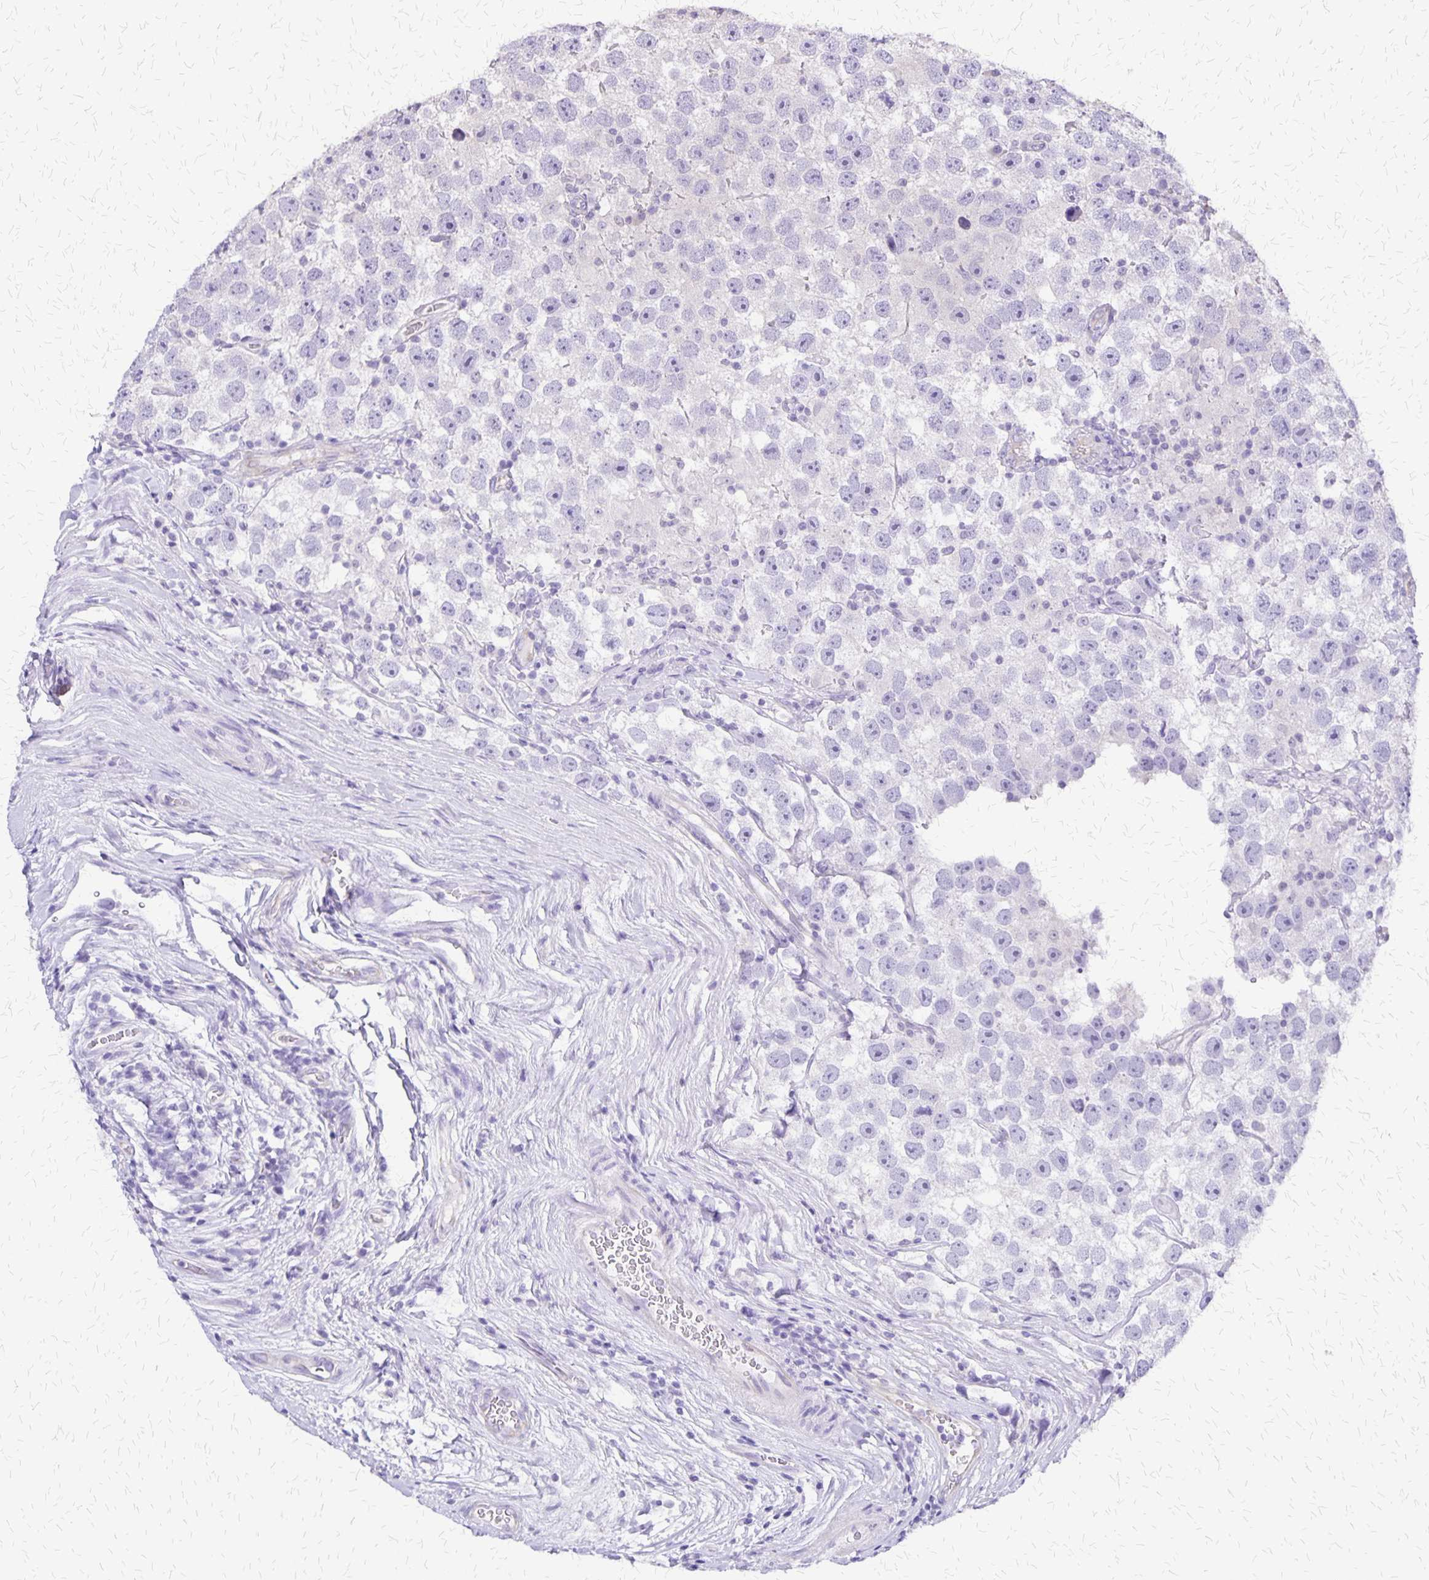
{"staining": {"intensity": "negative", "quantity": "none", "location": "none"}, "tissue": "testis cancer", "cell_type": "Tumor cells", "image_type": "cancer", "snomed": [{"axis": "morphology", "description": "Seminoma, NOS"}, {"axis": "topography", "description": "Testis"}], "caption": "A micrograph of testis seminoma stained for a protein shows no brown staining in tumor cells.", "gene": "SI", "patient": {"sex": "male", "age": 26}}